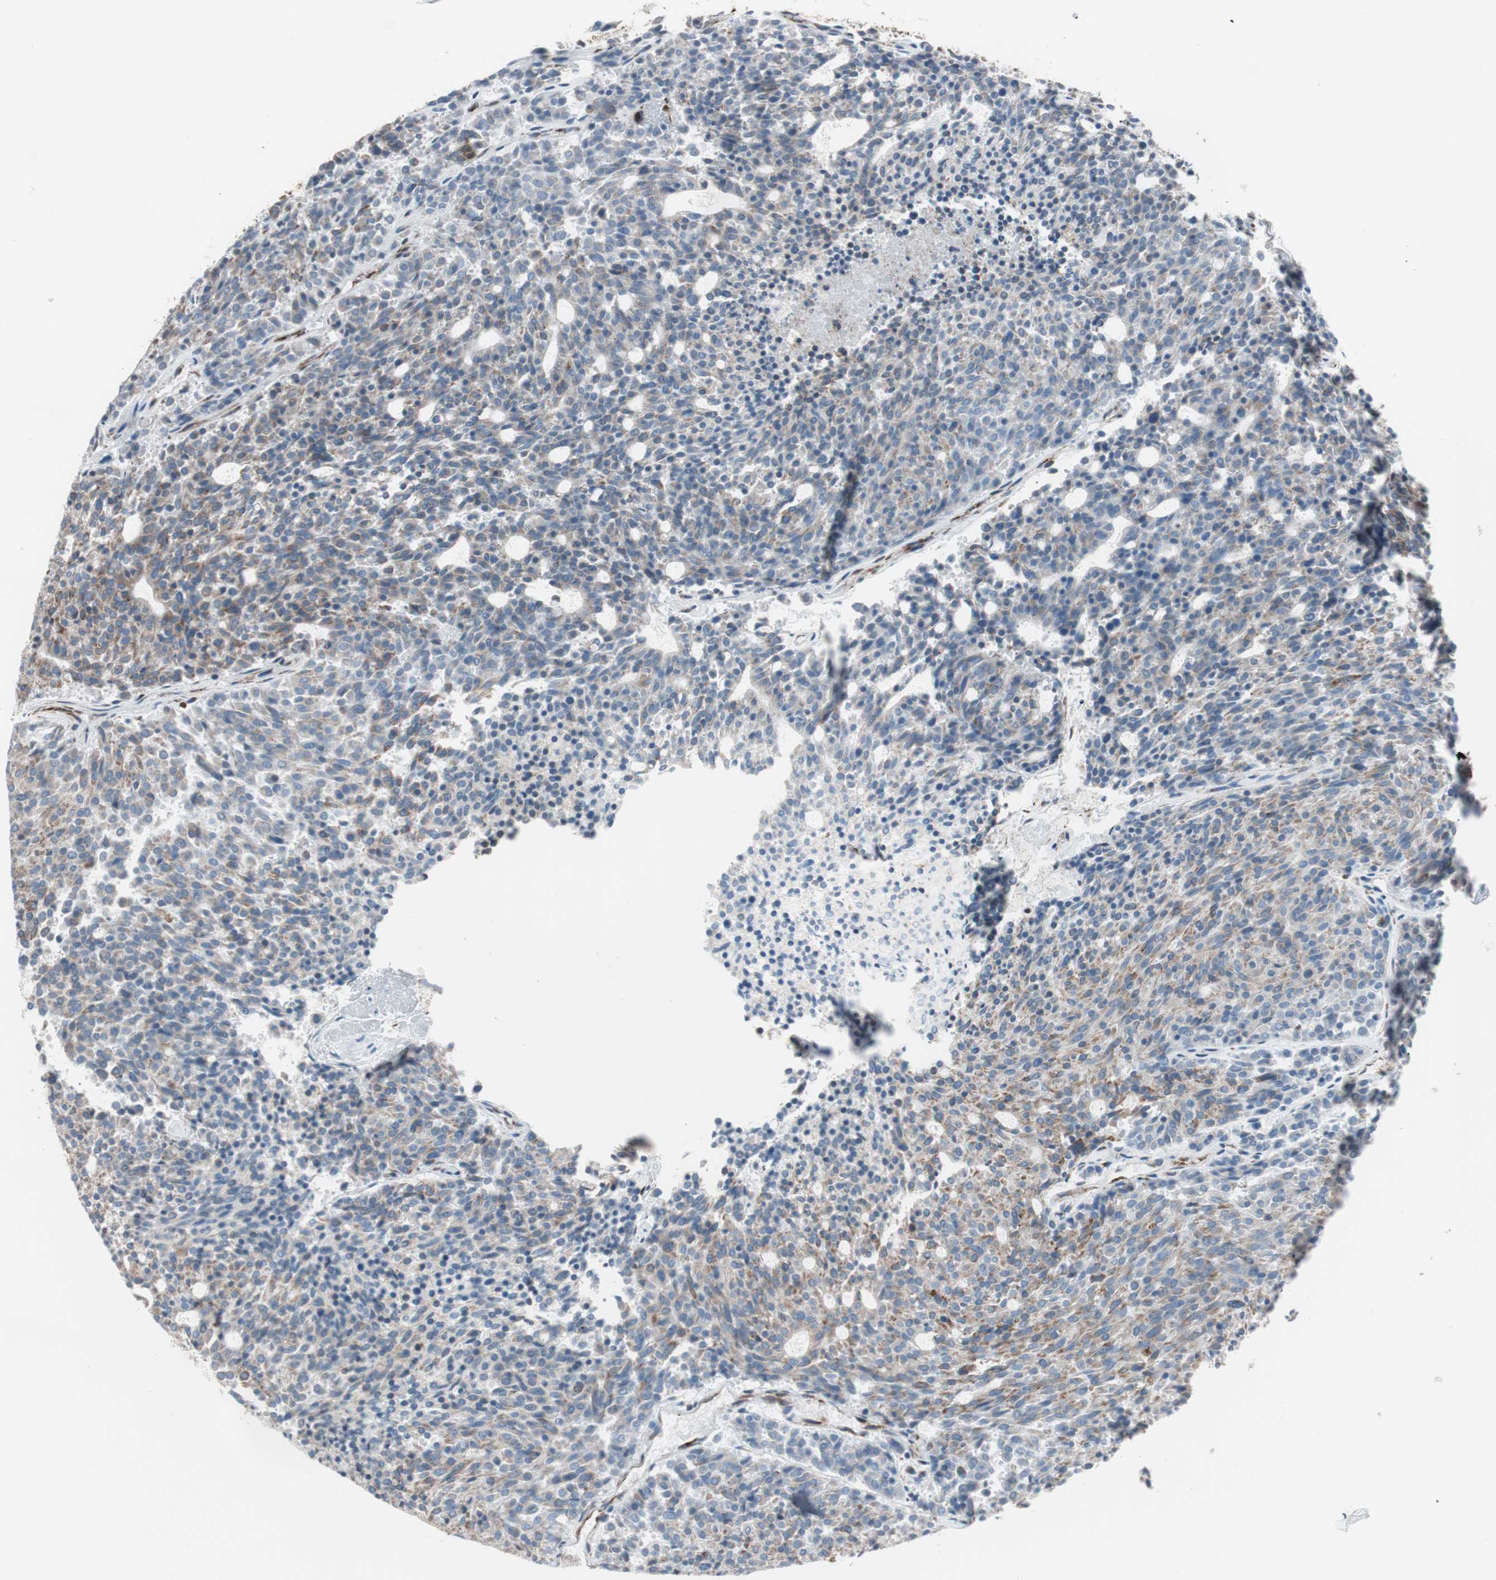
{"staining": {"intensity": "moderate", "quantity": ">75%", "location": "cytoplasmic/membranous"}, "tissue": "carcinoid", "cell_type": "Tumor cells", "image_type": "cancer", "snomed": [{"axis": "morphology", "description": "Carcinoid, malignant, NOS"}, {"axis": "topography", "description": "Pancreas"}], "caption": "High-power microscopy captured an IHC photomicrograph of malignant carcinoid, revealing moderate cytoplasmic/membranous staining in about >75% of tumor cells. (Brightfield microscopy of DAB IHC at high magnification).", "gene": "P4HTM", "patient": {"sex": "female", "age": 54}}